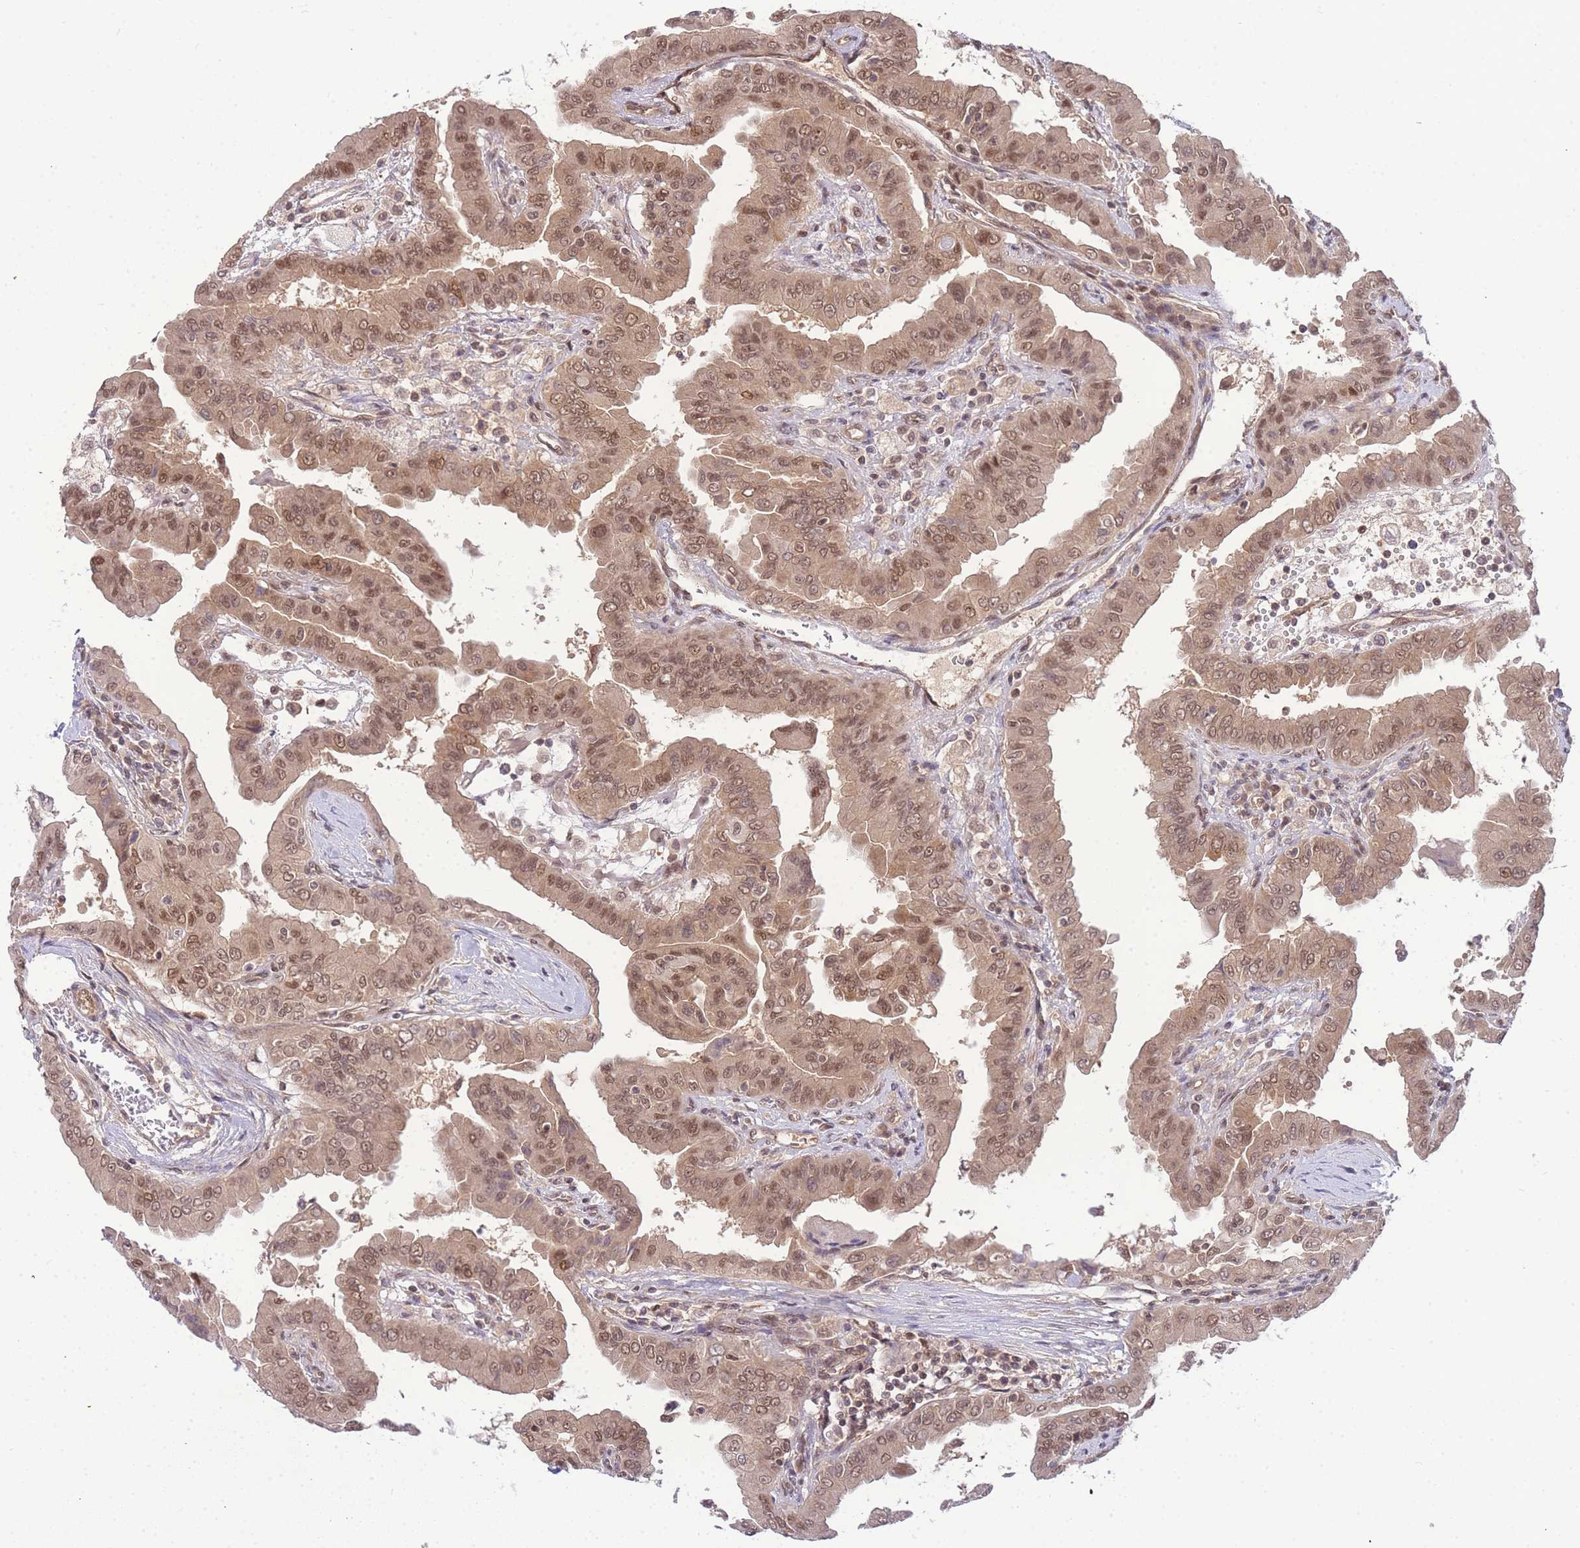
{"staining": {"intensity": "moderate", "quantity": ">75%", "location": "cytoplasmic/membranous,nuclear"}, "tissue": "thyroid cancer", "cell_type": "Tumor cells", "image_type": "cancer", "snomed": [{"axis": "morphology", "description": "Papillary adenocarcinoma, NOS"}, {"axis": "topography", "description": "Thyroid gland"}], "caption": "This micrograph exhibits immunohistochemistry (IHC) staining of thyroid papillary adenocarcinoma, with medium moderate cytoplasmic/membranous and nuclear expression in about >75% of tumor cells.", "gene": "KIAA1191", "patient": {"sex": "male", "age": 33}}